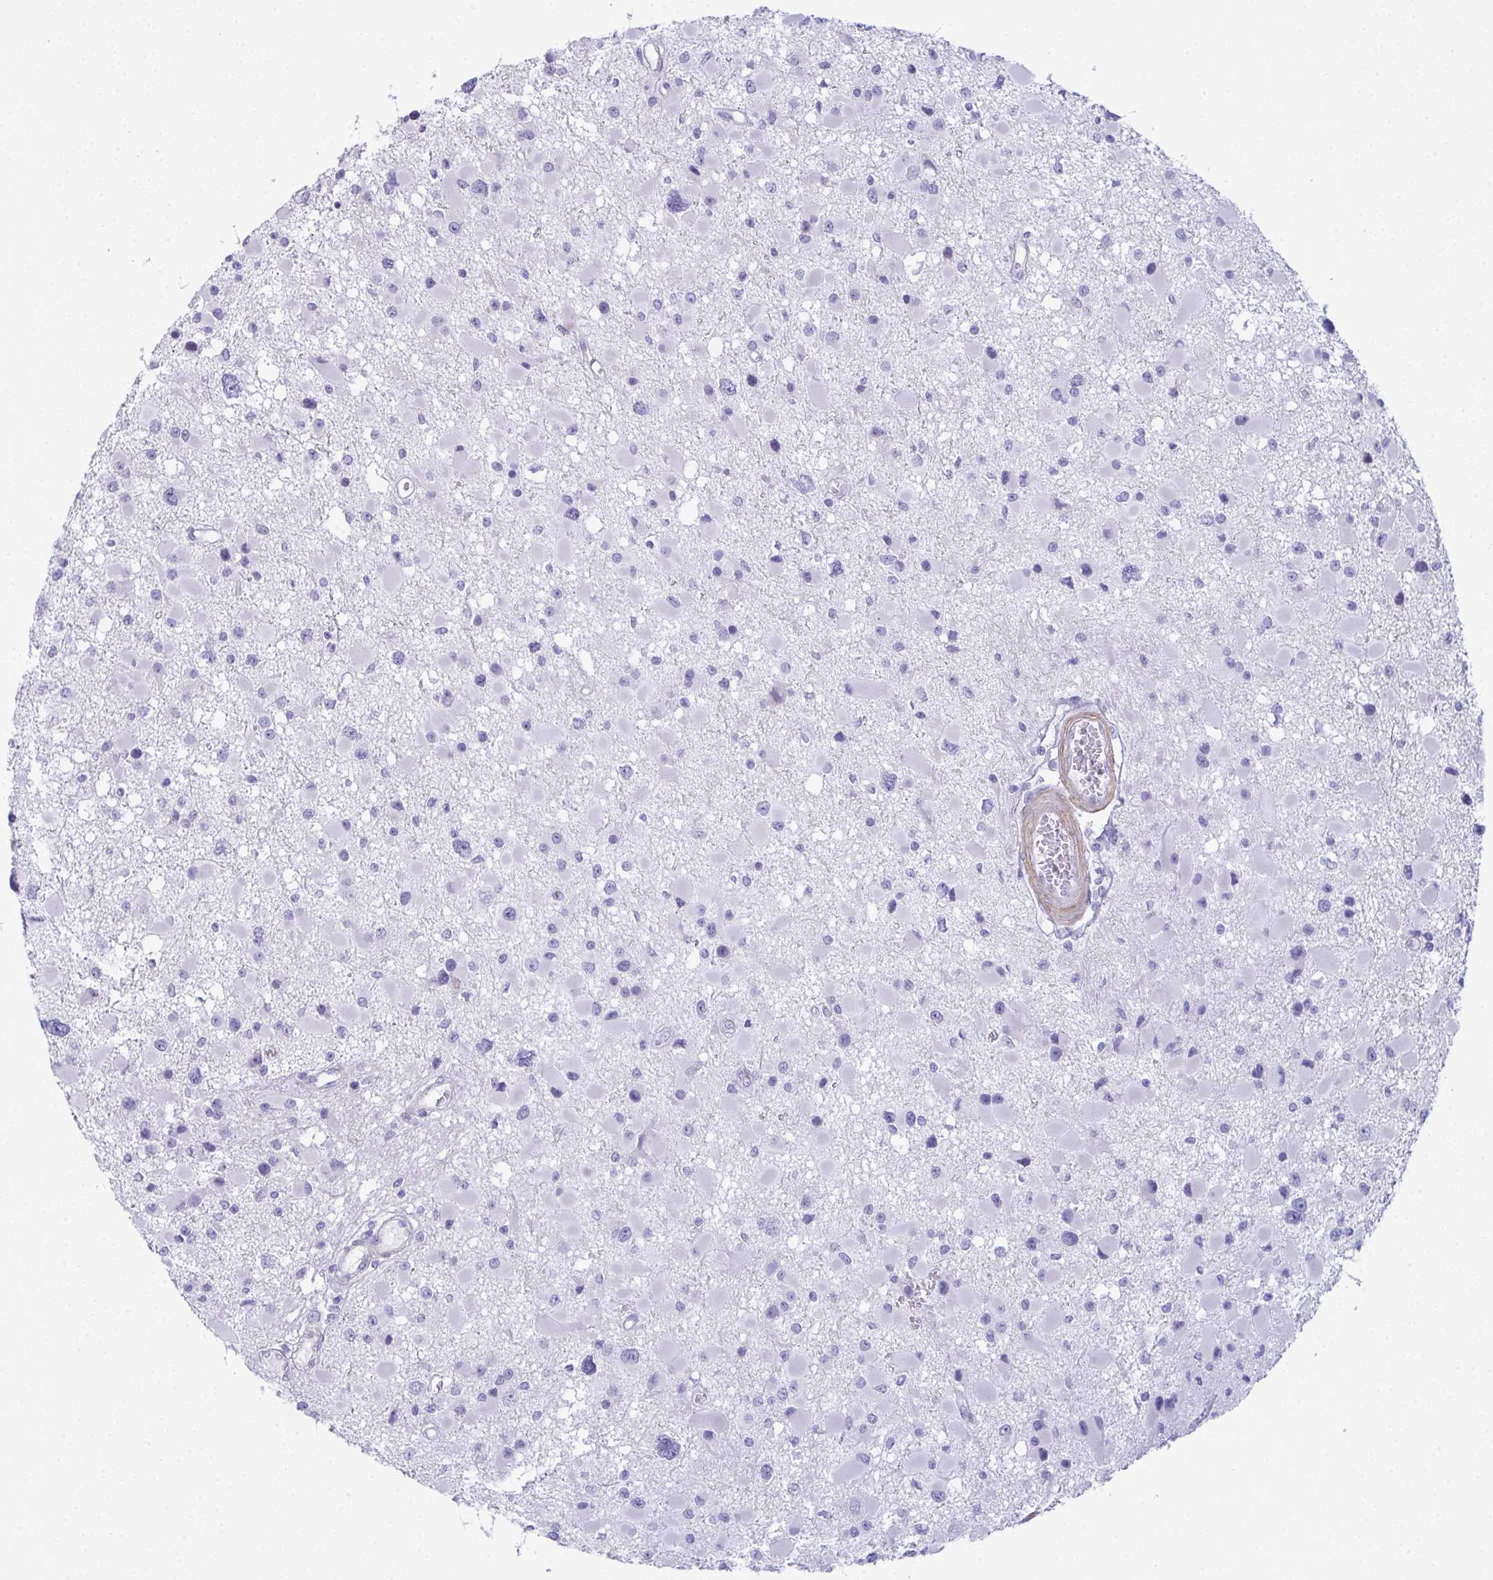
{"staining": {"intensity": "negative", "quantity": "none", "location": "none"}, "tissue": "glioma", "cell_type": "Tumor cells", "image_type": "cancer", "snomed": [{"axis": "morphology", "description": "Glioma, malignant, High grade"}, {"axis": "topography", "description": "Brain"}], "caption": "Histopathology image shows no protein expression in tumor cells of high-grade glioma (malignant) tissue.", "gene": "PUS7L", "patient": {"sex": "male", "age": 54}}